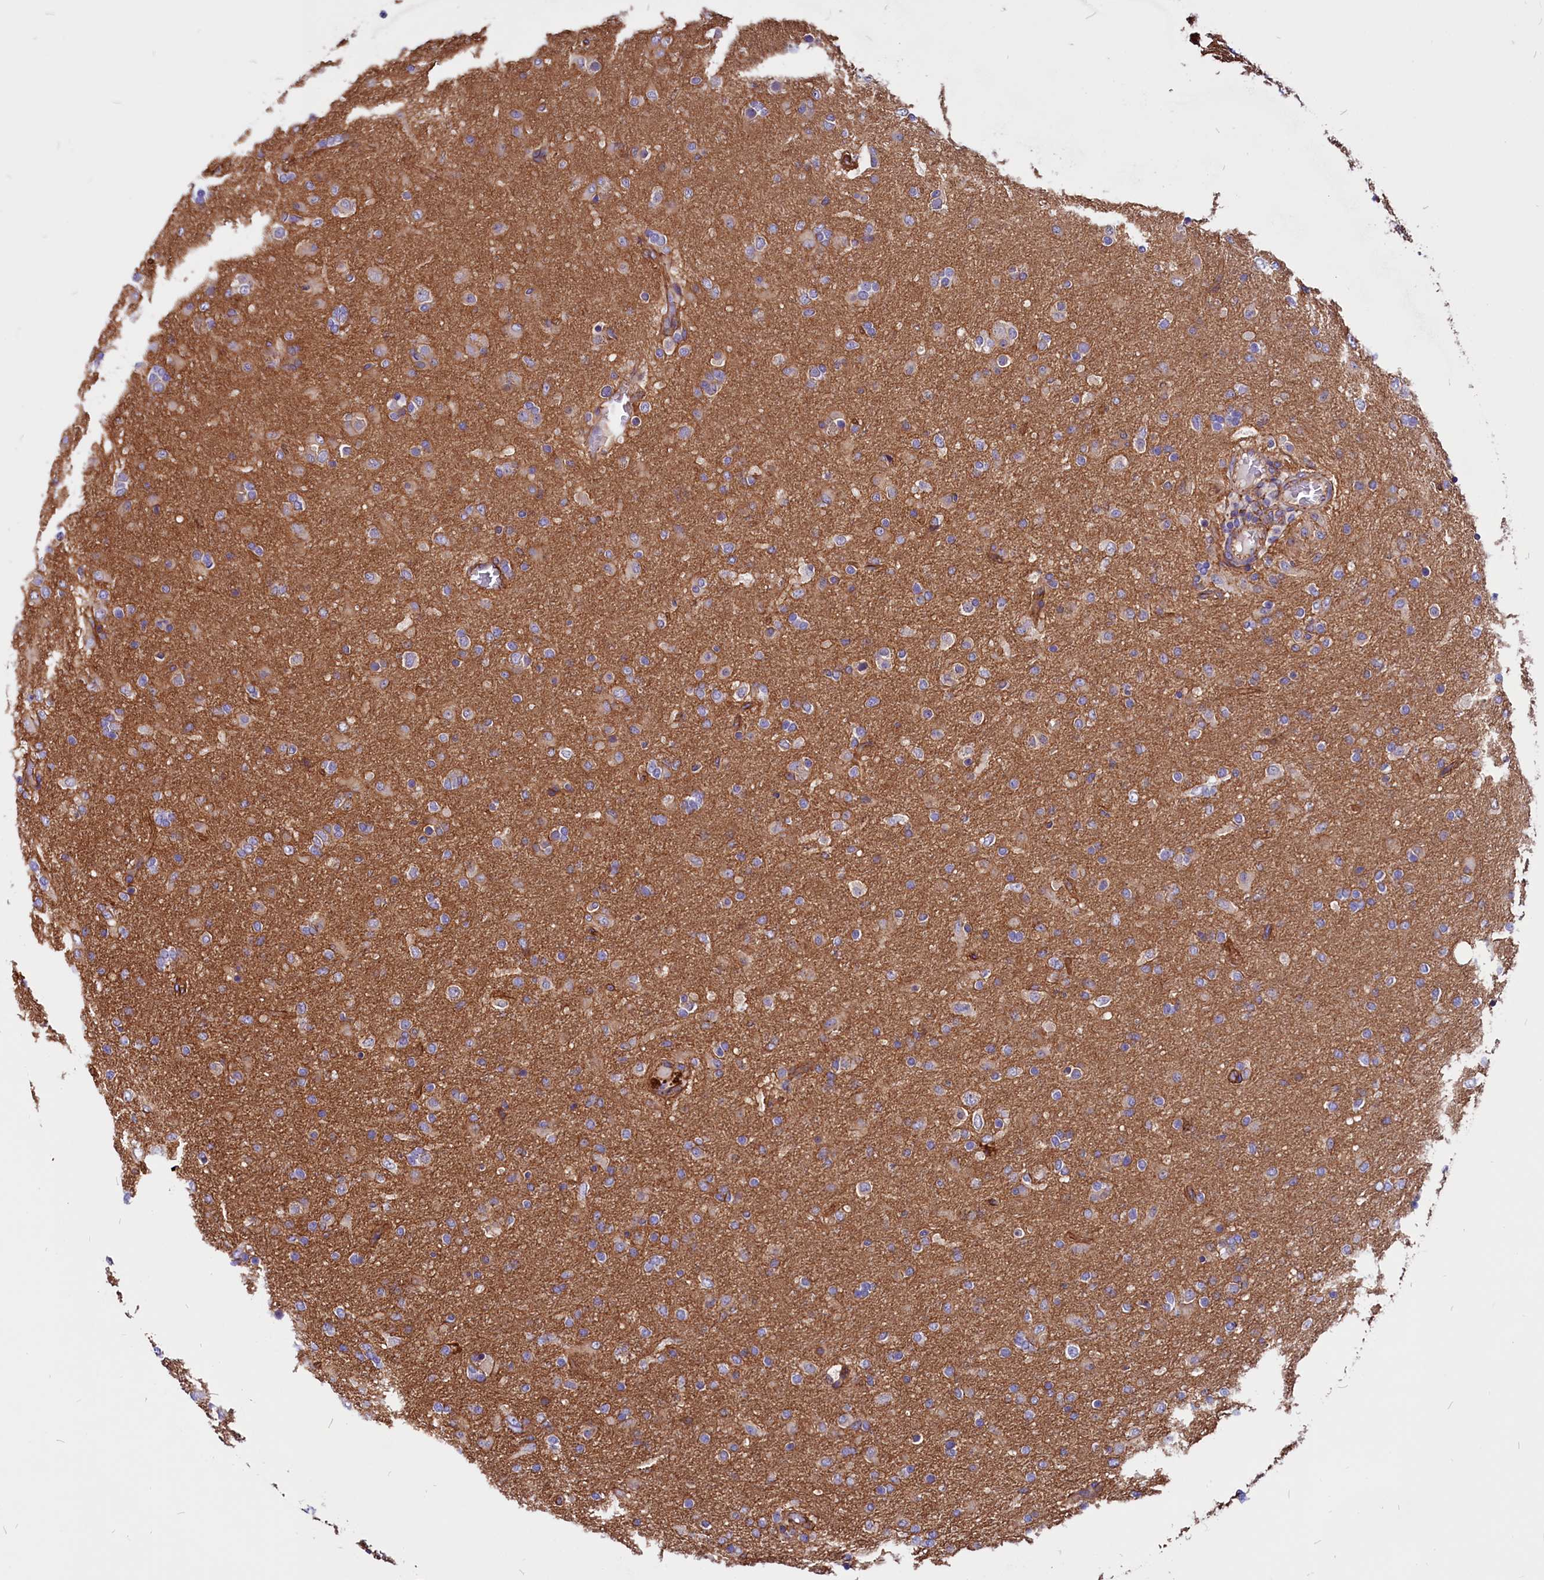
{"staining": {"intensity": "negative", "quantity": "none", "location": "none"}, "tissue": "glioma", "cell_type": "Tumor cells", "image_type": "cancer", "snomed": [{"axis": "morphology", "description": "Glioma, malignant, Low grade"}, {"axis": "topography", "description": "Brain"}], "caption": "High magnification brightfield microscopy of malignant glioma (low-grade) stained with DAB (3,3'-diaminobenzidine) (brown) and counterstained with hematoxylin (blue): tumor cells show no significant staining.", "gene": "ZNF749", "patient": {"sex": "male", "age": 65}}